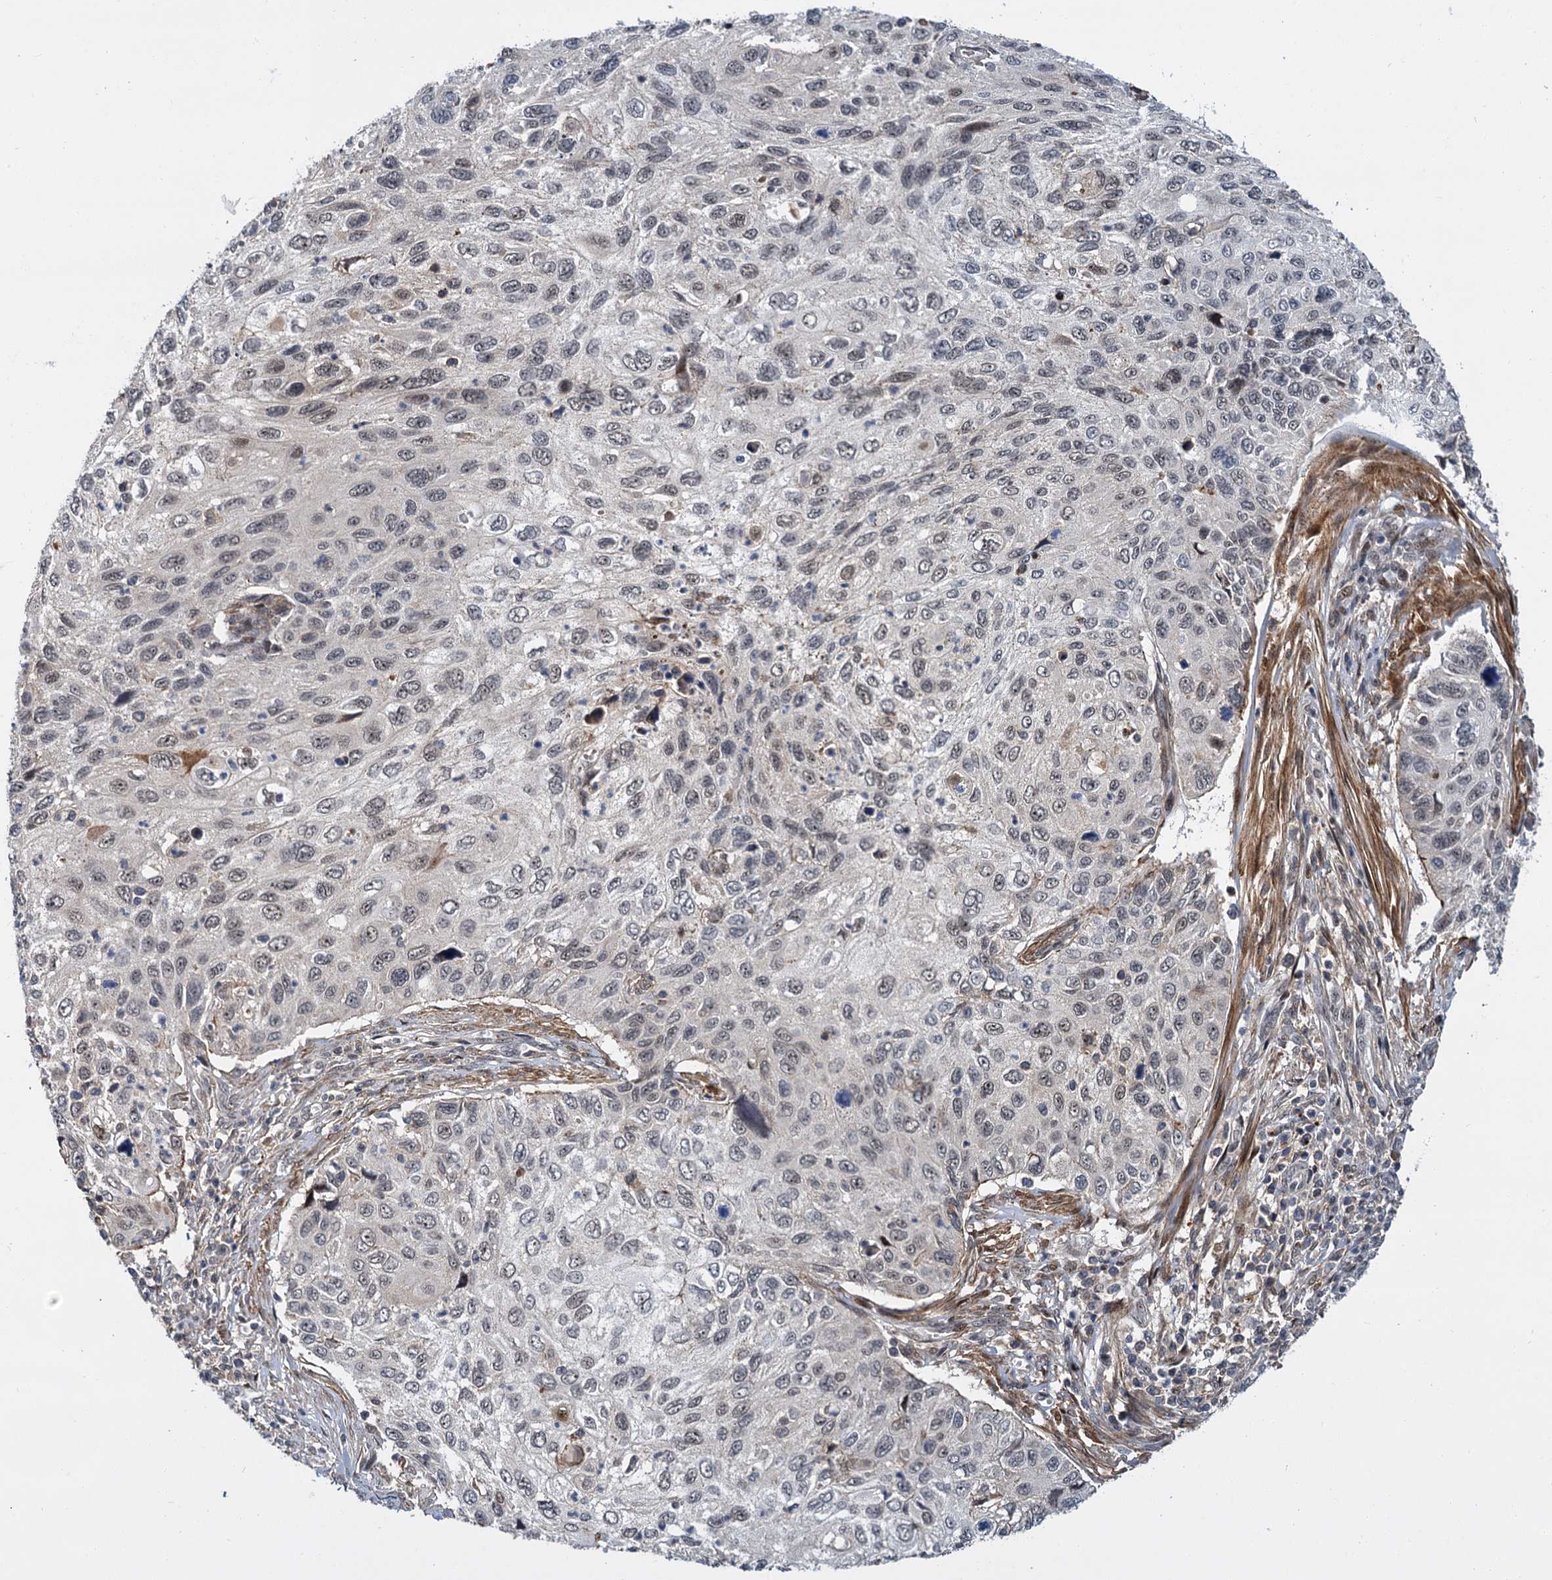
{"staining": {"intensity": "weak", "quantity": "25%-75%", "location": "nuclear"}, "tissue": "cervical cancer", "cell_type": "Tumor cells", "image_type": "cancer", "snomed": [{"axis": "morphology", "description": "Squamous cell carcinoma, NOS"}, {"axis": "topography", "description": "Cervix"}], "caption": "Immunohistochemical staining of human cervical cancer (squamous cell carcinoma) shows low levels of weak nuclear positivity in approximately 25%-75% of tumor cells.", "gene": "MBD6", "patient": {"sex": "female", "age": 70}}